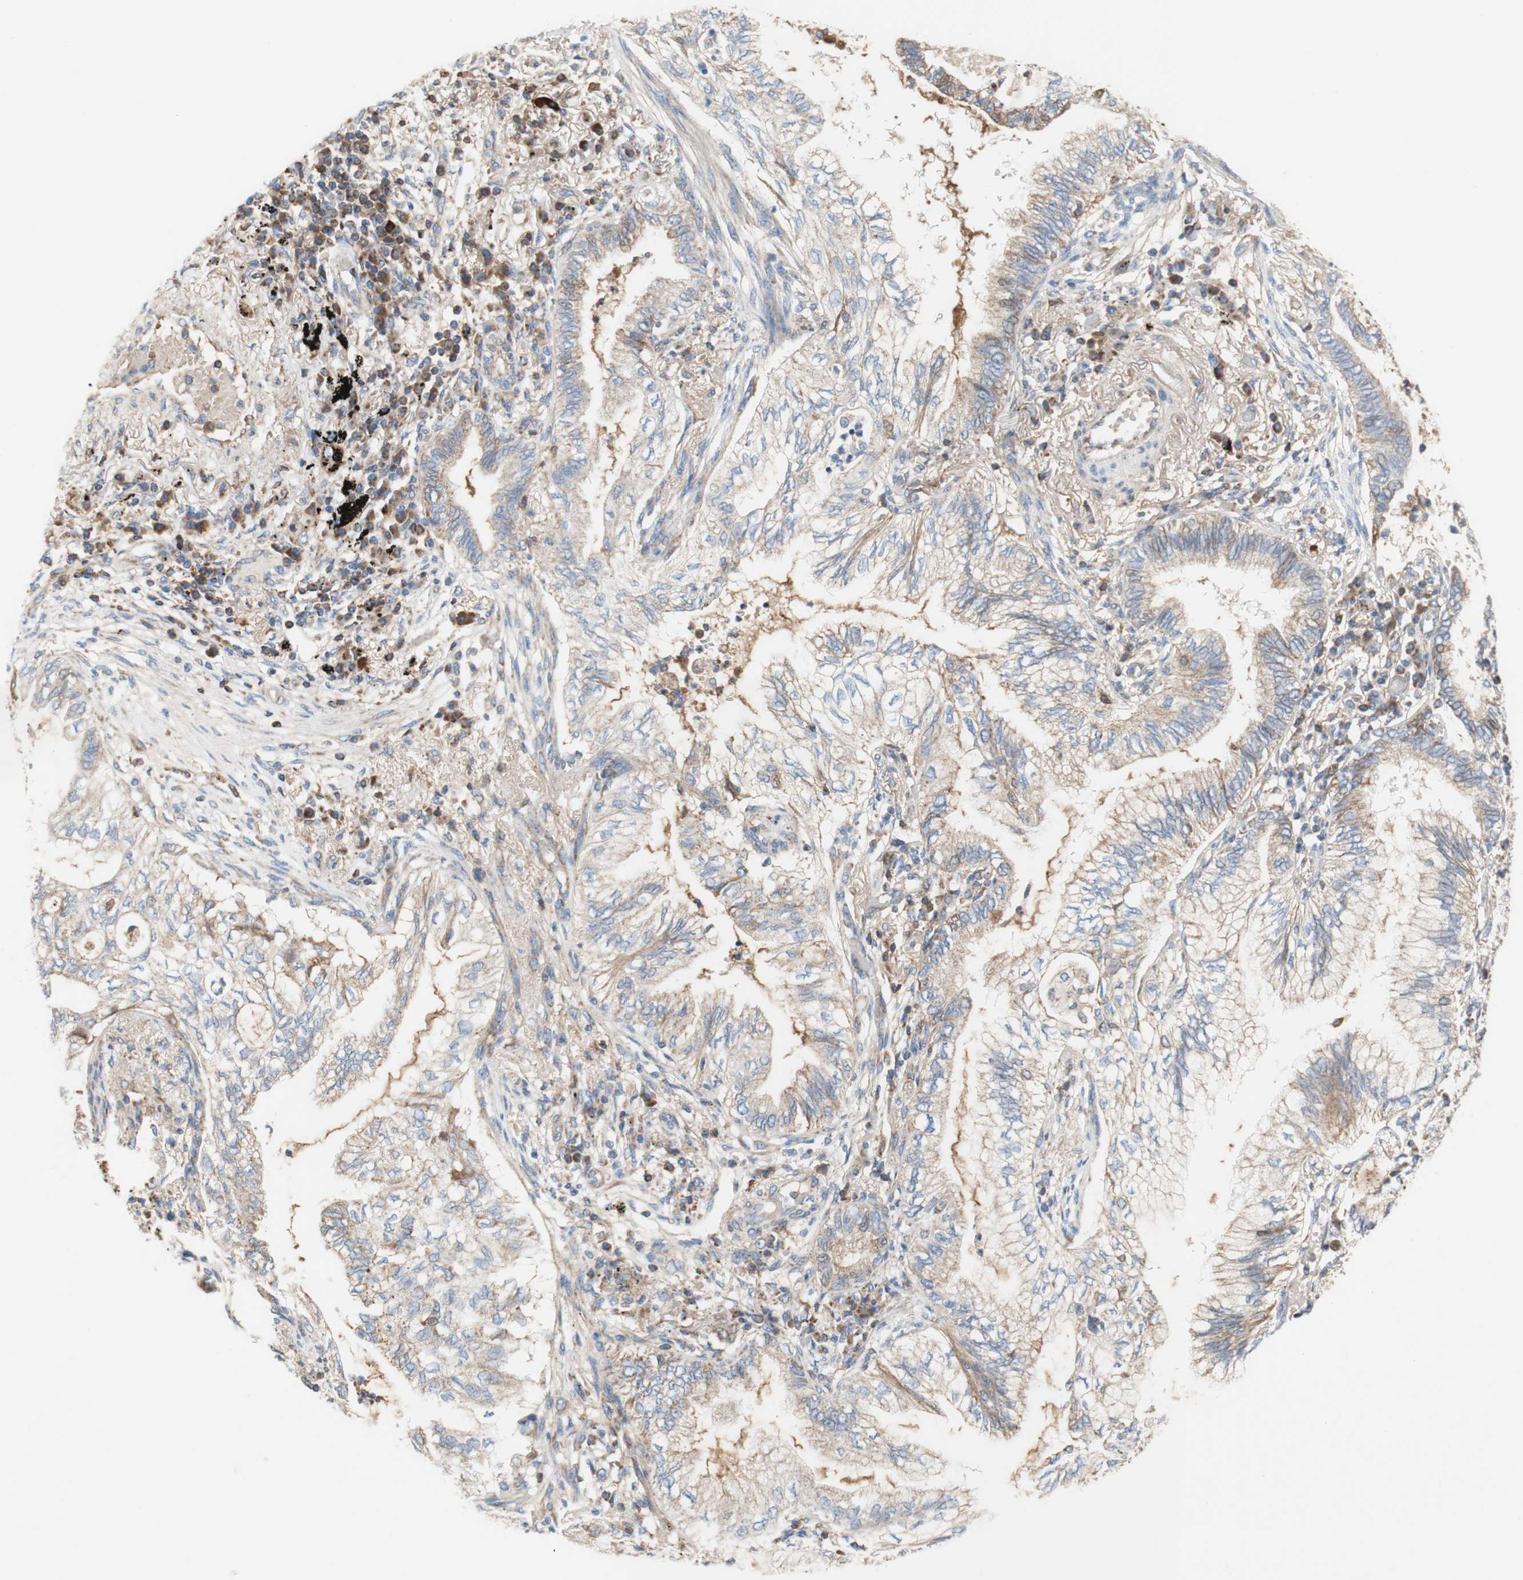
{"staining": {"intensity": "weak", "quantity": ">75%", "location": "cytoplasmic/membranous"}, "tissue": "lung cancer", "cell_type": "Tumor cells", "image_type": "cancer", "snomed": [{"axis": "morphology", "description": "Normal tissue, NOS"}, {"axis": "morphology", "description": "Adenocarcinoma, NOS"}, {"axis": "topography", "description": "Bronchus"}, {"axis": "topography", "description": "Lung"}], "caption": "Protein staining of lung adenocarcinoma tissue reveals weak cytoplasmic/membranous expression in about >75% of tumor cells.", "gene": "SDHB", "patient": {"sex": "female", "age": 70}}